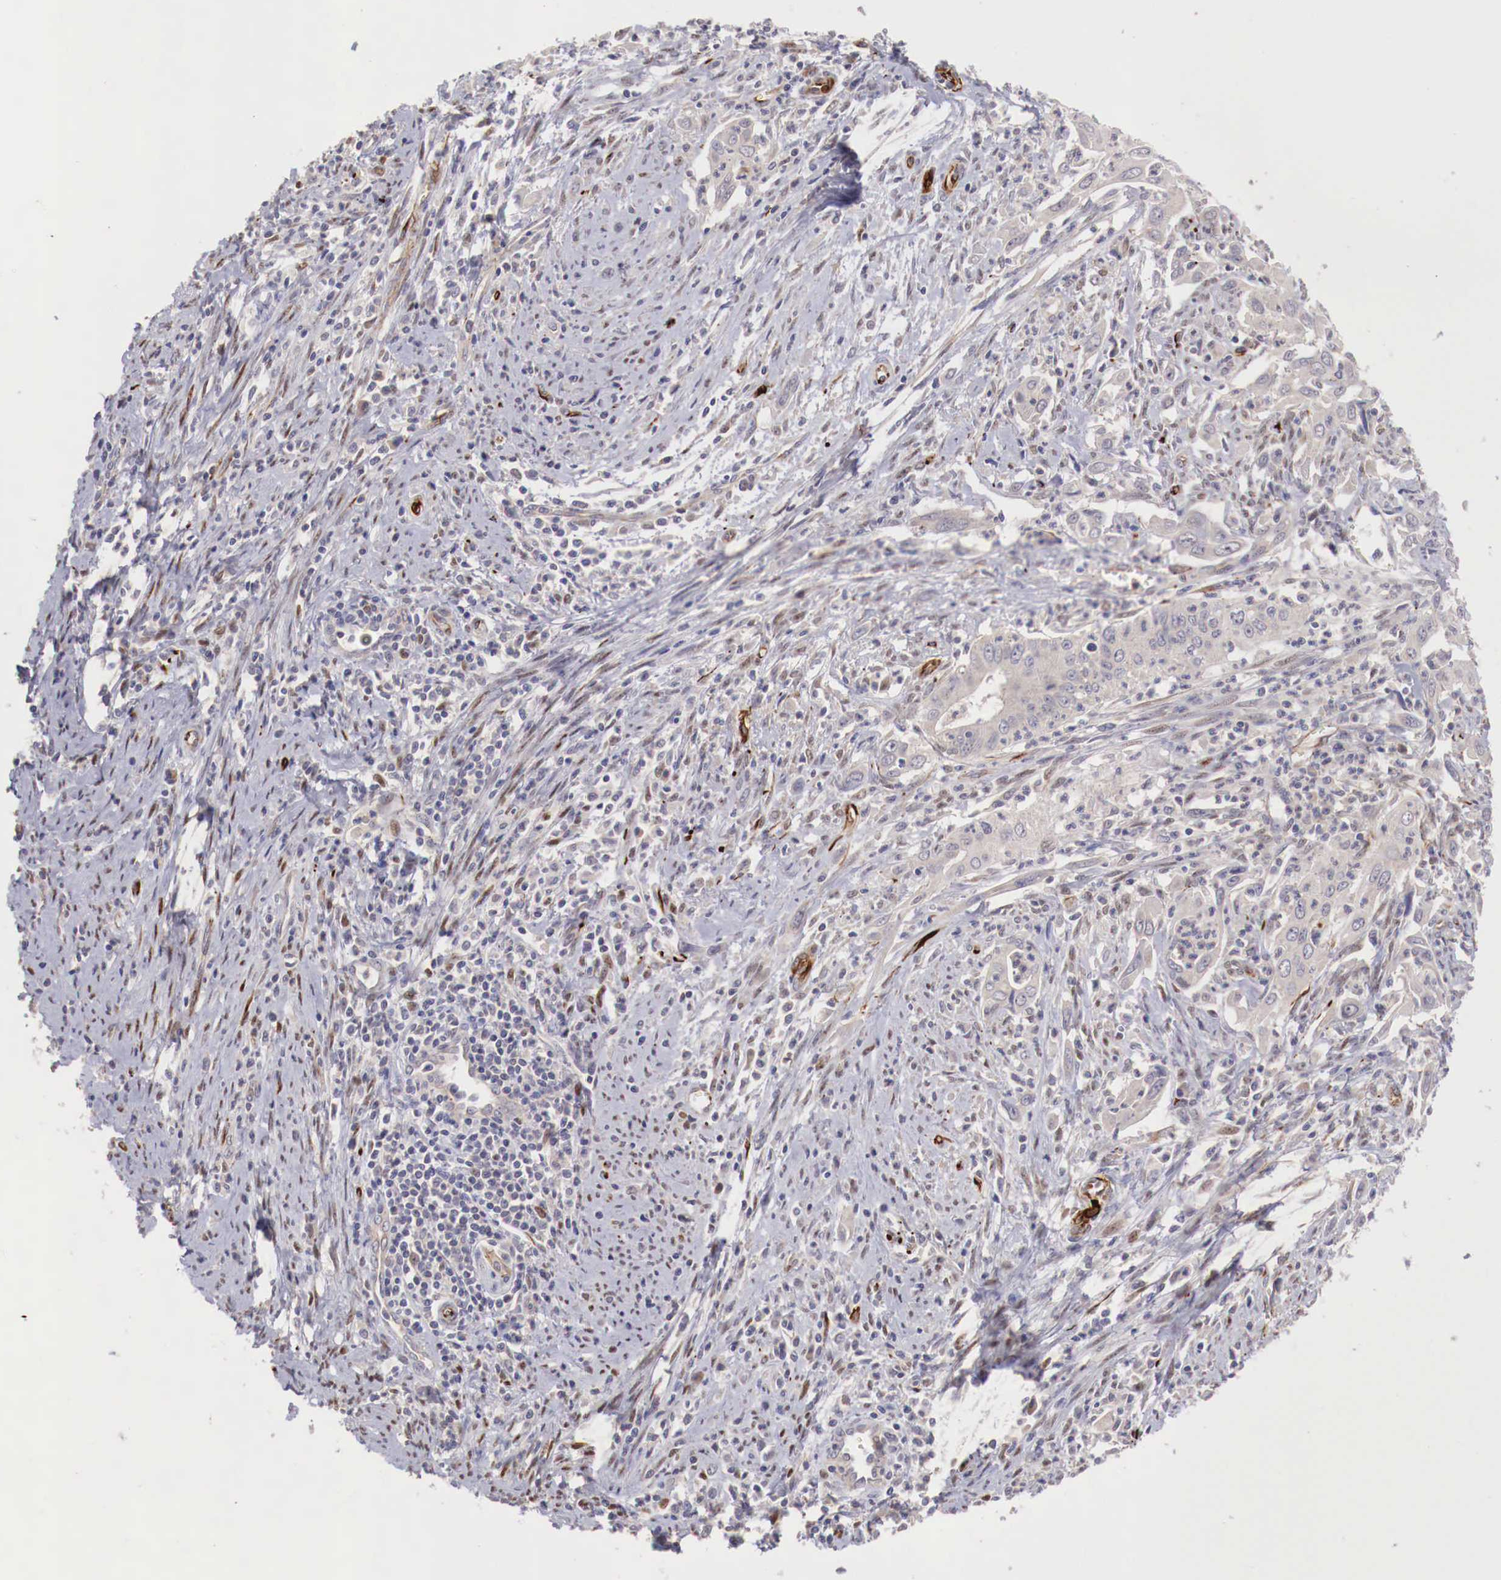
{"staining": {"intensity": "negative", "quantity": "none", "location": "none"}, "tissue": "cervical cancer", "cell_type": "Tumor cells", "image_type": "cancer", "snomed": [{"axis": "morphology", "description": "Normal tissue, NOS"}, {"axis": "morphology", "description": "Adenocarcinoma, NOS"}, {"axis": "topography", "description": "Cervix"}], "caption": "DAB immunohistochemical staining of human cervical cancer (adenocarcinoma) demonstrates no significant staining in tumor cells.", "gene": "WT1", "patient": {"sex": "female", "age": 34}}